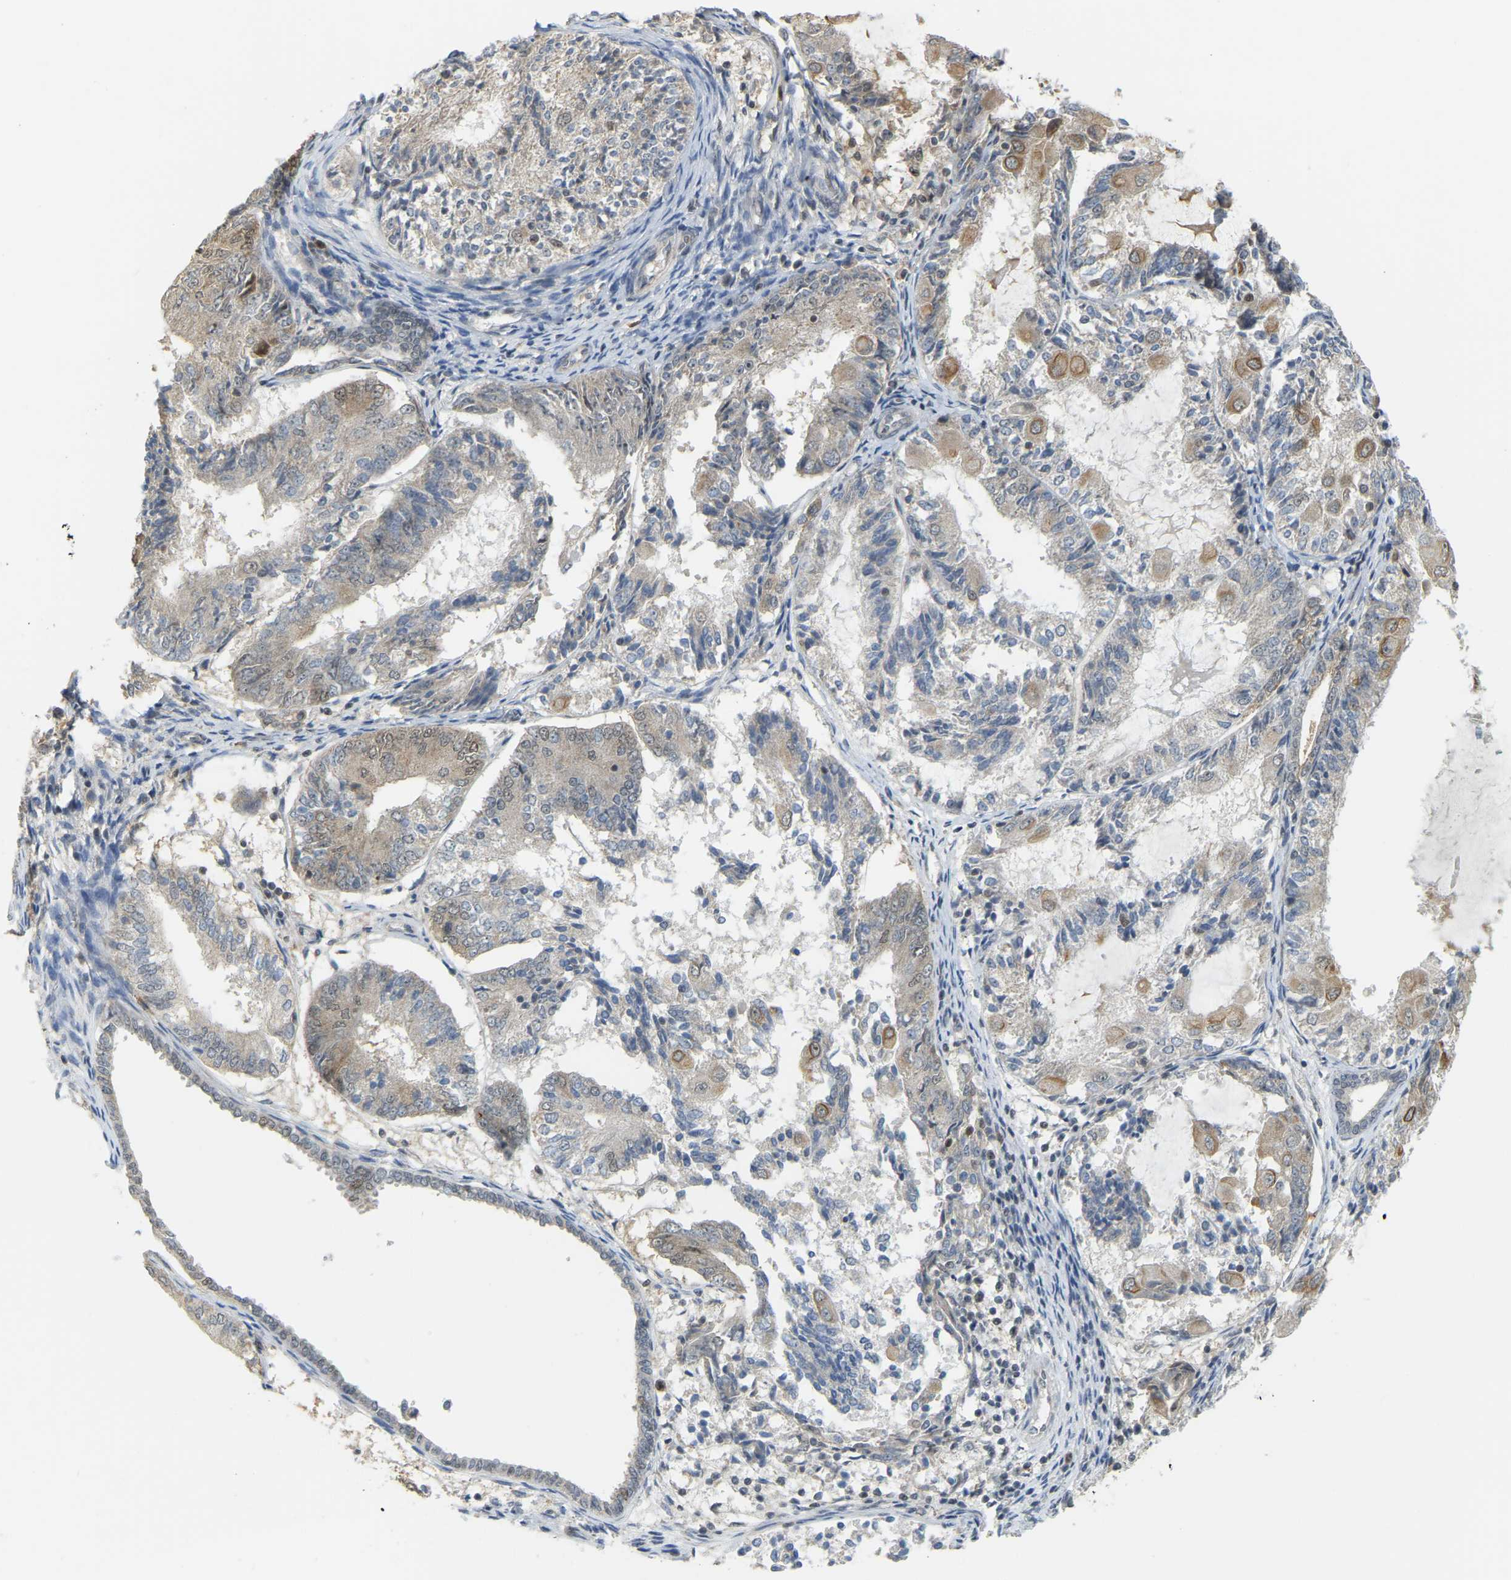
{"staining": {"intensity": "moderate", "quantity": "<25%", "location": "cytoplasmic/membranous"}, "tissue": "endometrial cancer", "cell_type": "Tumor cells", "image_type": "cancer", "snomed": [{"axis": "morphology", "description": "Adenocarcinoma, NOS"}, {"axis": "topography", "description": "Endometrium"}], "caption": "Tumor cells display low levels of moderate cytoplasmic/membranous expression in approximately <25% of cells in endometrial cancer (adenocarcinoma).", "gene": "BRF2", "patient": {"sex": "female", "age": 81}}